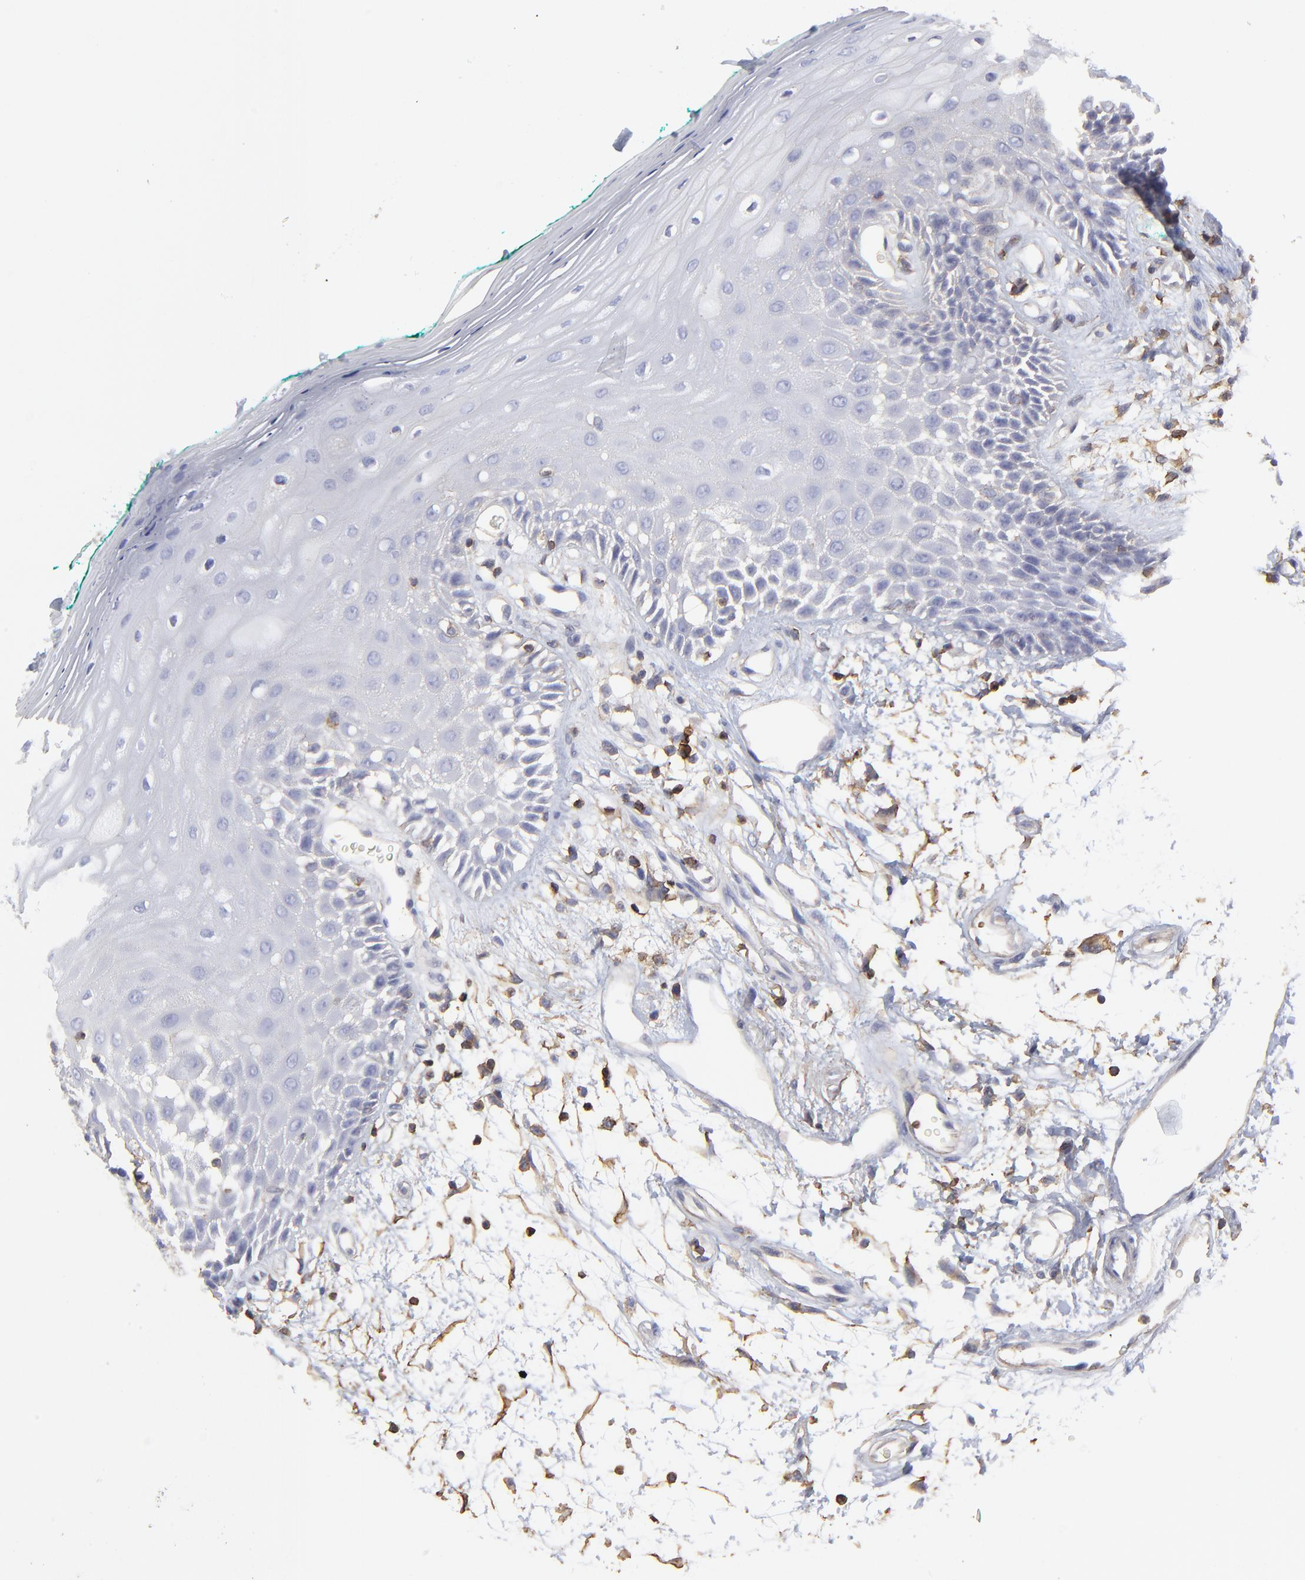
{"staining": {"intensity": "negative", "quantity": "none", "location": "none"}, "tissue": "oral mucosa", "cell_type": "Squamous epithelial cells", "image_type": "normal", "snomed": [{"axis": "morphology", "description": "Normal tissue, NOS"}, {"axis": "morphology", "description": "Squamous cell carcinoma, NOS"}, {"axis": "topography", "description": "Skeletal muscle"}, {"axis": "topography", "description": "Oral tissue"}, {"axis": "topography", "description": "Head-Neck"}], "caption": "Immunohistochemical staining of normal human oral mucosa shows no significant expression in squamous epithelial cells. The staining is performed using DAB (3,3'-diaminobenzidine) brown chromogen with nuclei counter-stained in using hematoxylin.", "gene": "ANXA6", "patient": {"sex": "female", "age": 84}}